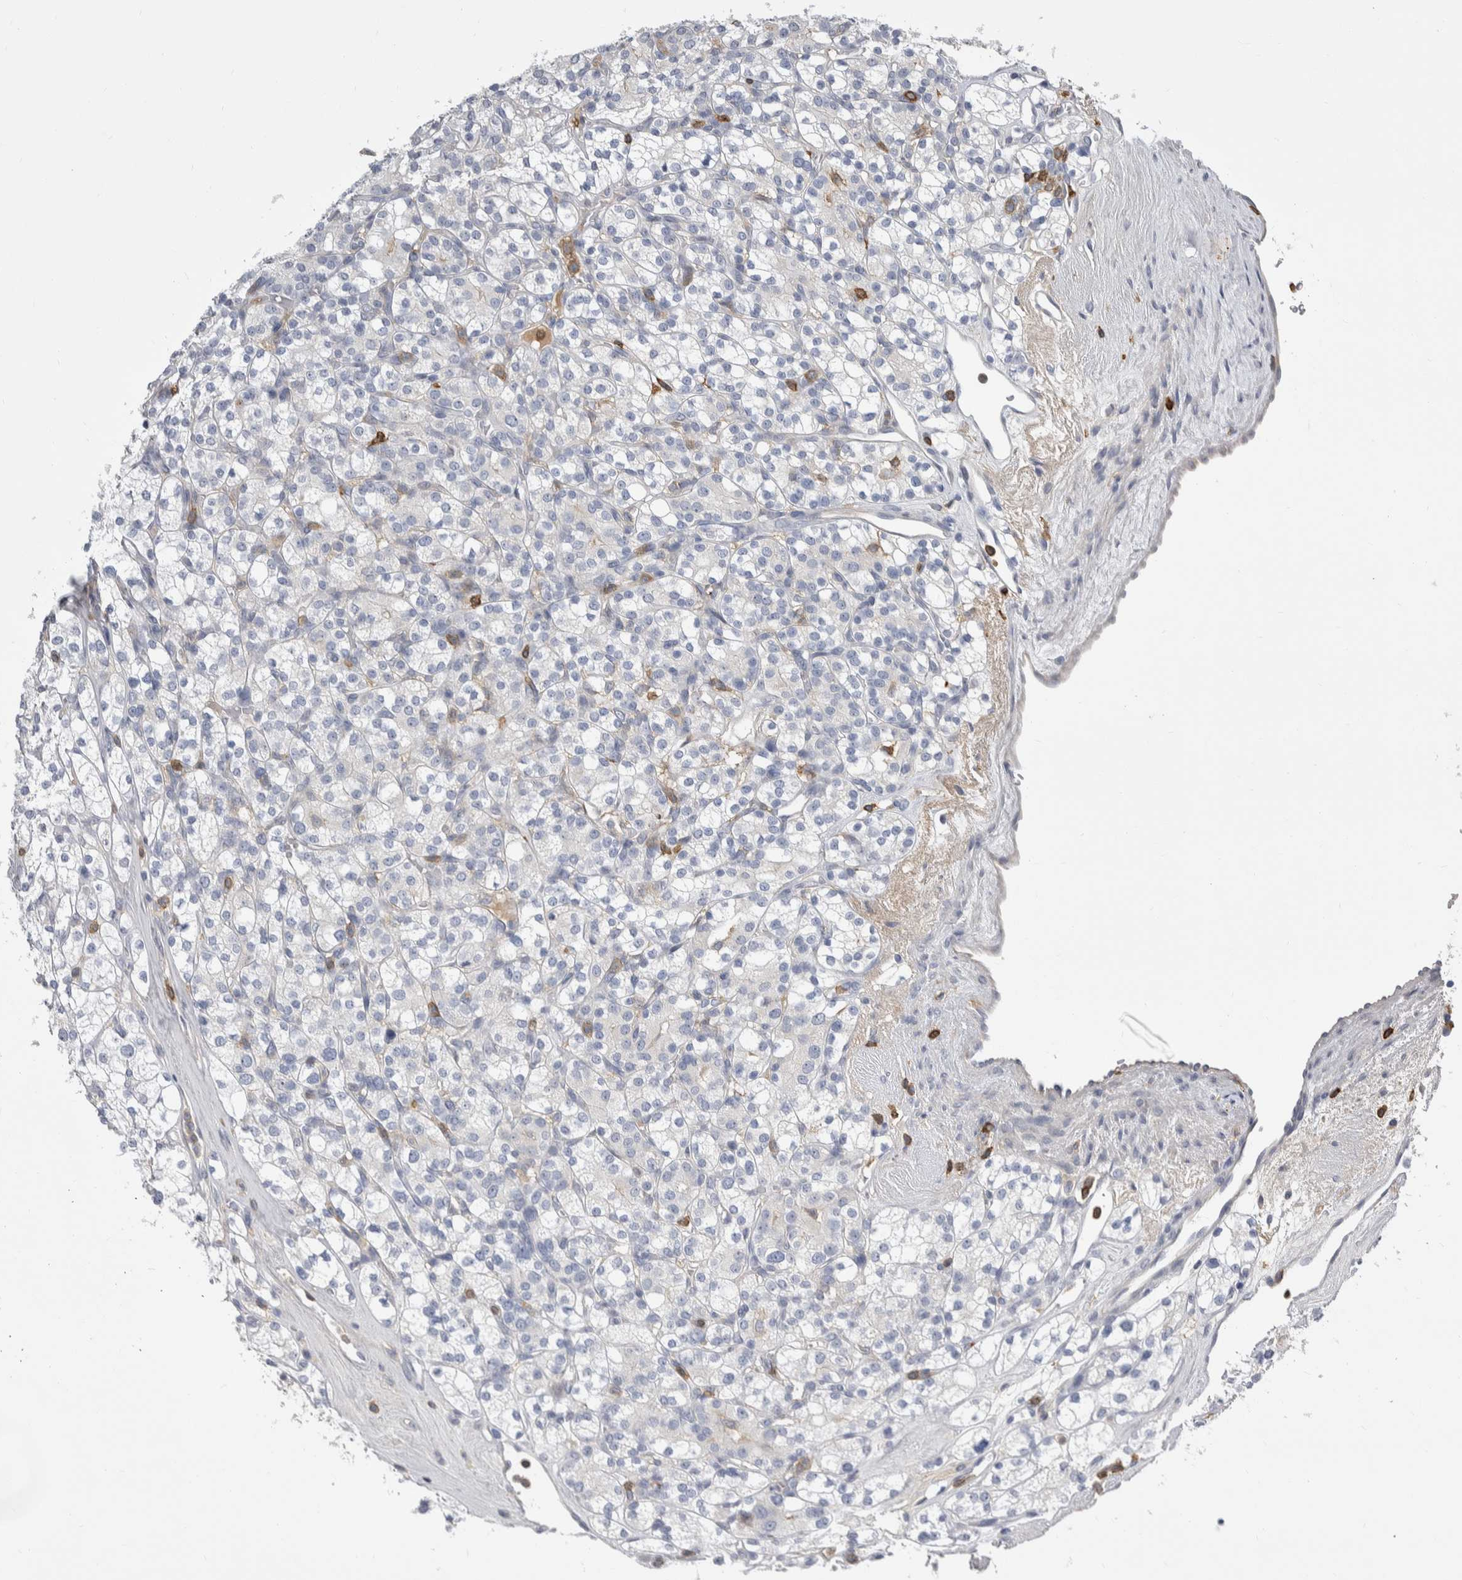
{"staining": {"intensity": "negative", "quantity": "none", "location": "none"}, "tissue": "renal cancer", "cell_type": "Tumor cells", "image_type": "cancer", "snomed": [{"axis": "morphology", "description": "Adenocarcinoma, NOS"}, {"axis": "topography", "description": "Kidney"}], "caption": "The photomicrograph demonstrates no staining of tumor cells in adenocarcinoma (renal).", "gene": "CEP295NL", "patient": {"sex": "male", "age": 77}}